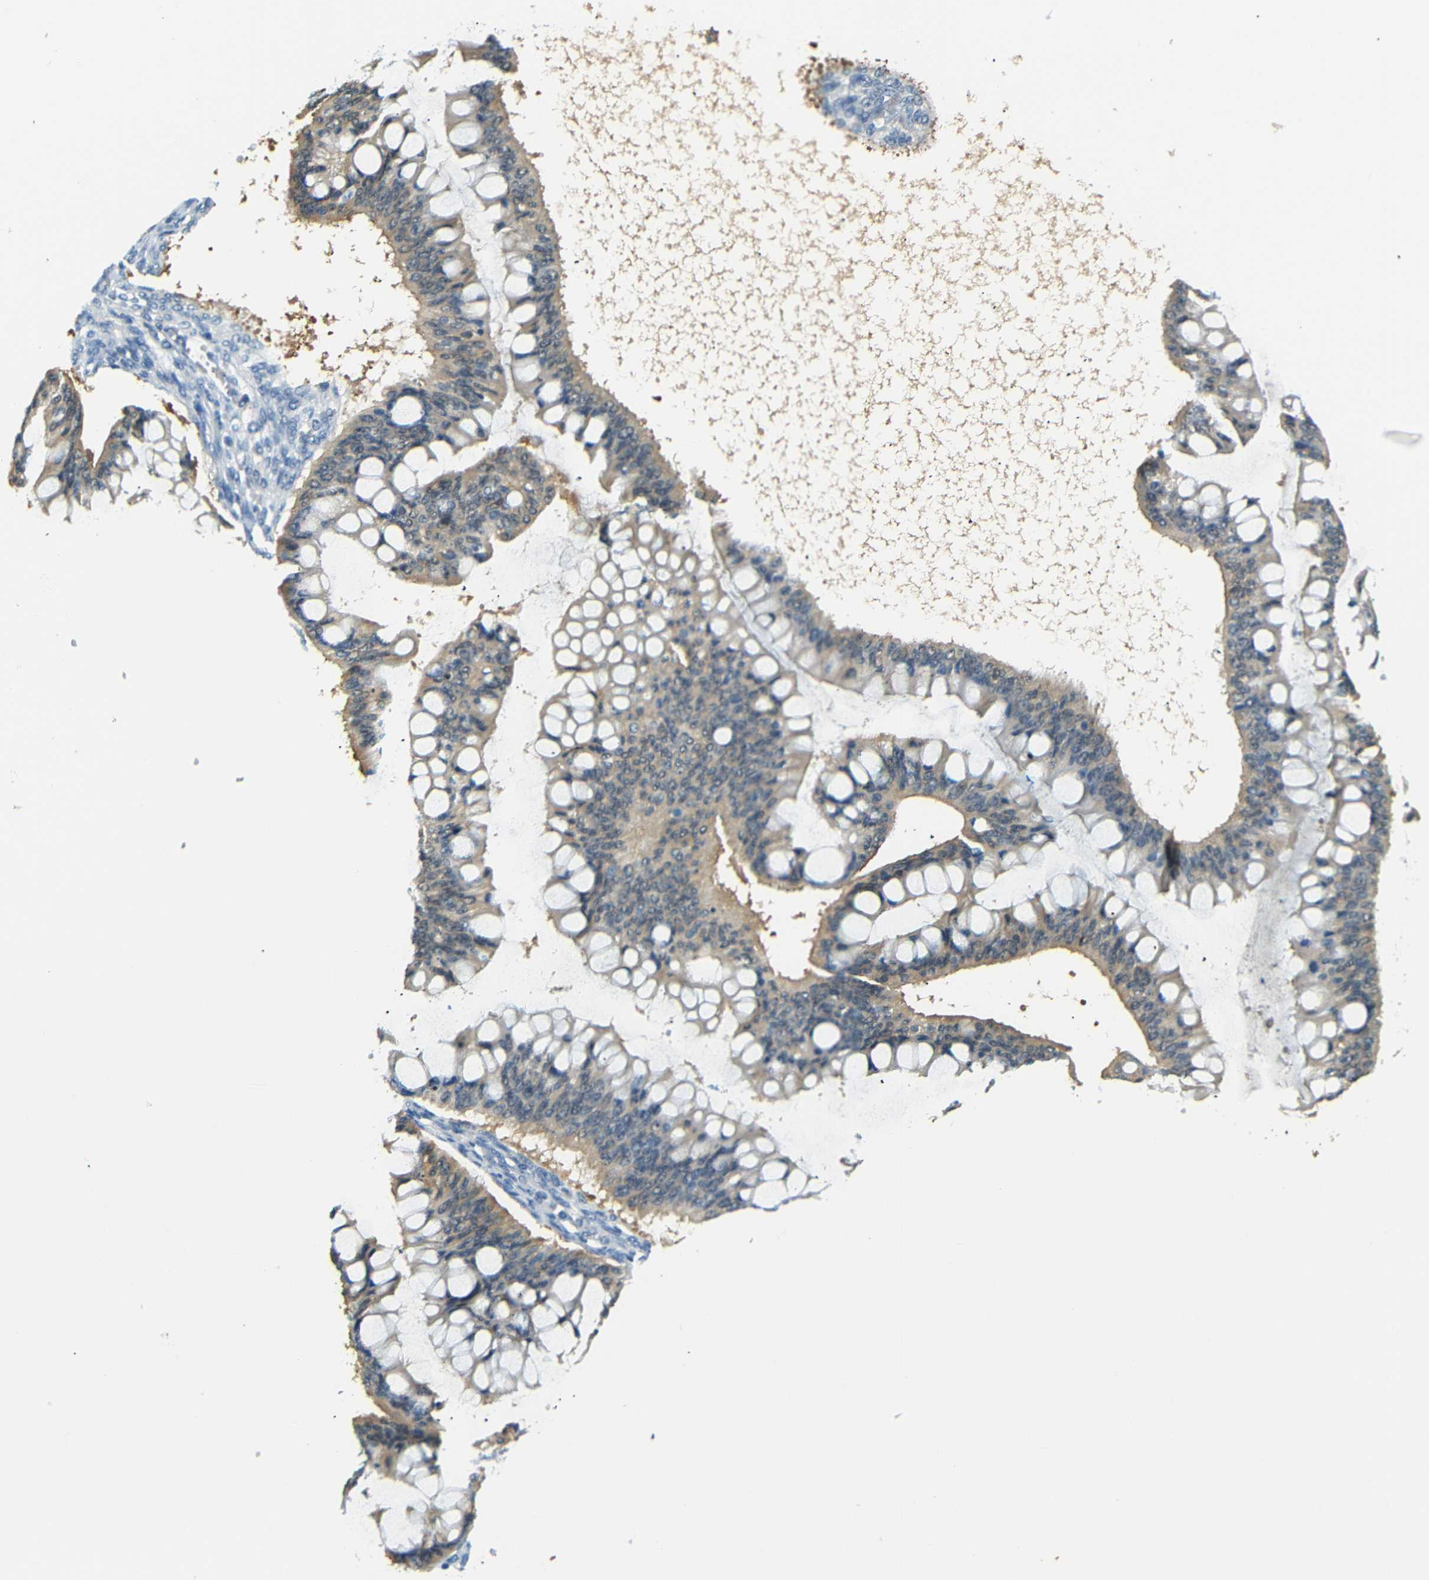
{"staining": {"intensity": "weak", "quantity": ">75%", "location": "cytoplasmic/membranous"}, "tissue": "ovarian cancer", "cell_type": "Tumor cells", "image_type": "cancer", "snomed": [{"axis": "morphology", "description": "Cystadenocarcinoma, mucinous, NOS"}, {"axis": "topography", "description": "Ovary"}], "caption": "Human mucinous cystadenocarcinoma (ovarian) stained with a protein marker reveals weak staining in tumor cells.", "gene": "SFN", "patient": {"sex": "female", "age": 73}}